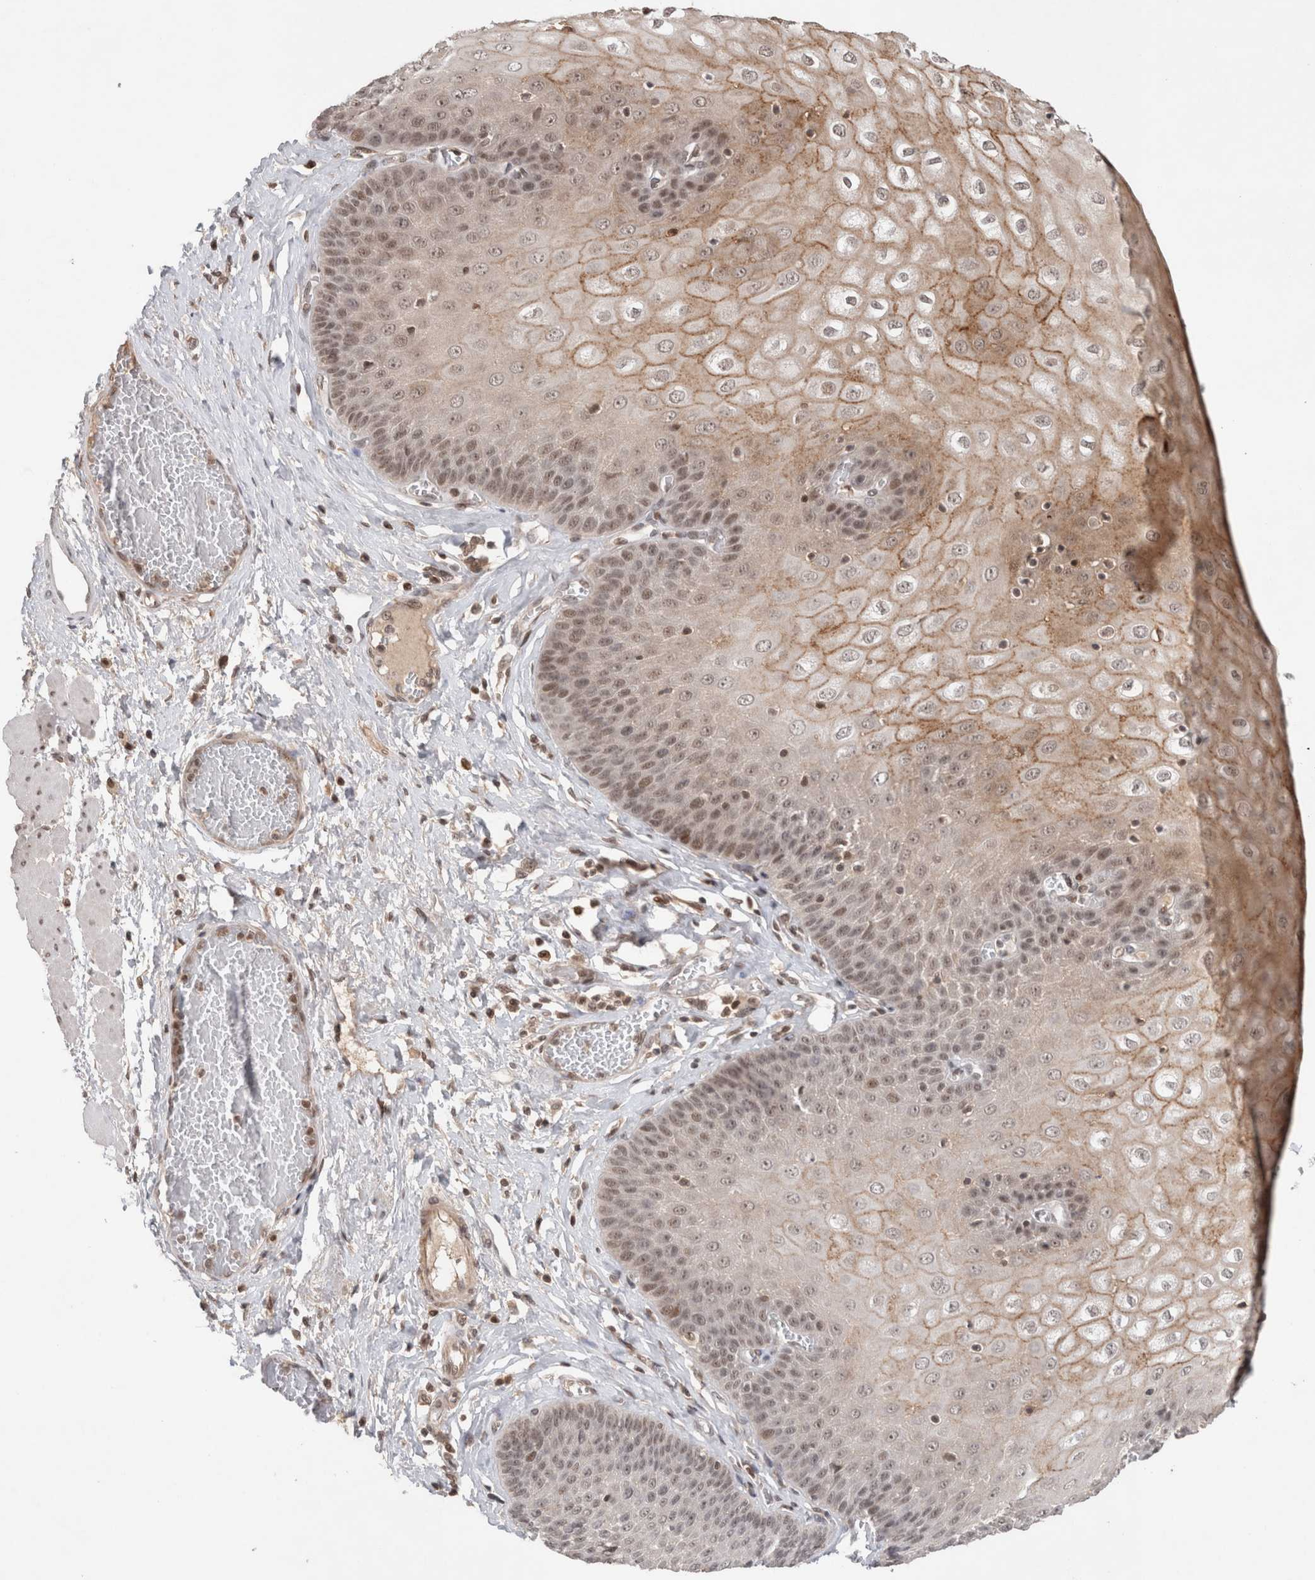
{"staining": {"intensity": "moderate", "quantity": "25%-75%", "location": "cytoplasmic/membranous,nuclear"}, "tissue": "esophagus", "cell_type": "Squamous epithelial cells", "image_type": "normal", "snomed": [{"axis": "morphology", "description": "Normal tissue, NOS"}, {"axis": "topography", "description": "Esophagus"}], "caption": "Immunohistochemistry (IHC) photomicrograph of normal esophagus: human esophagus stained using immunohistochemistry exhibits medium levels of moderate protein expression localized specifically in the cytoplasmic/membranous,nuclear of squamous epithelial cells, appearing as a cytoplasmic/membranous,nuclear brown color.", "gene": "SYDE2", "patient": {"sex": "male", "age": 60}}